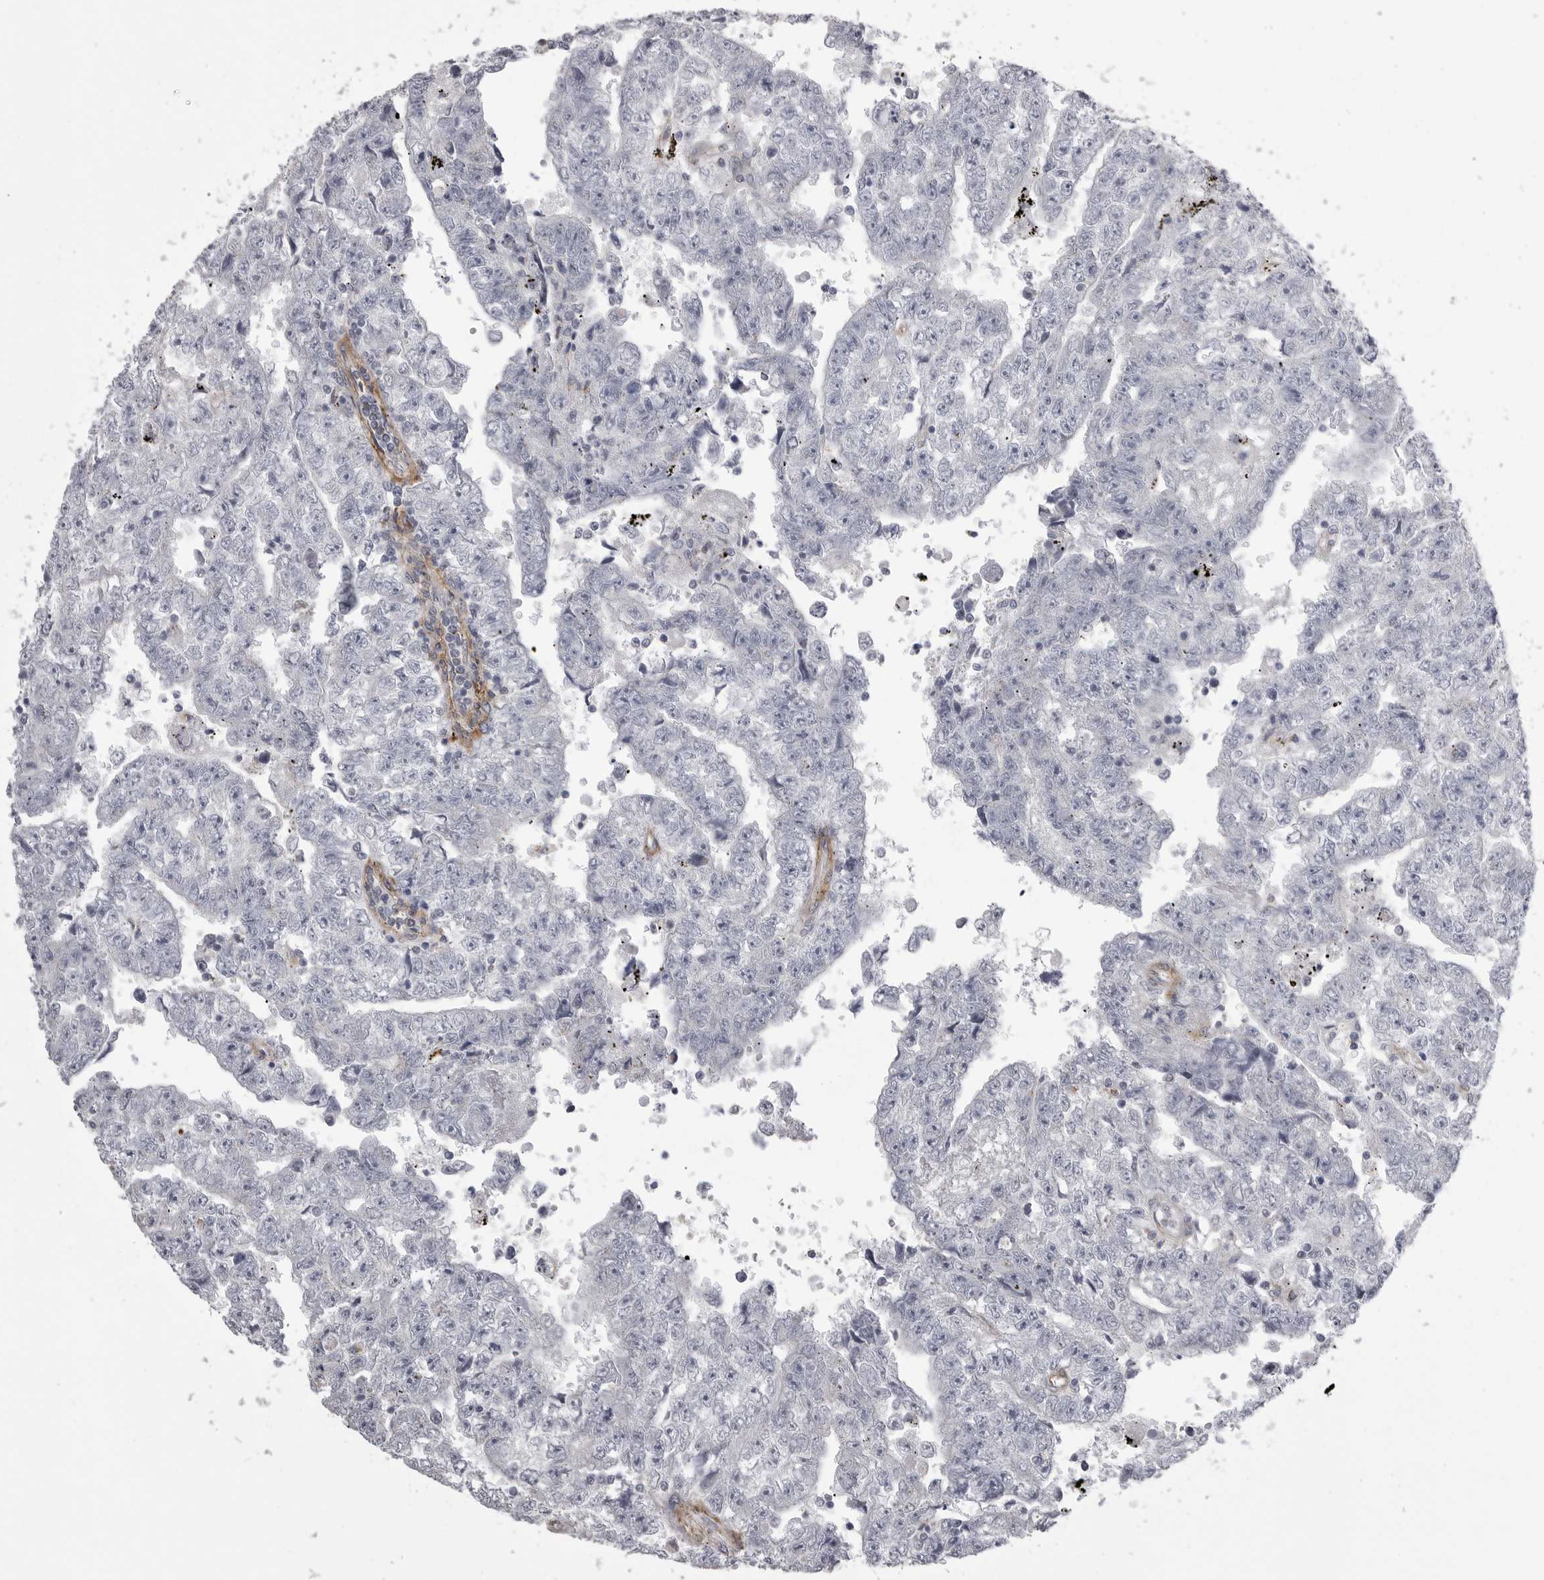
{"staining": {"intensity": "negative", "quantity": "none", "location": "none"}, "tissue": "testis cancer", "cell_type": "Tumor cells", "image_type": "cancer", "snomed": [{"axis": "morphology", "description": "Carcinoma, Embryonal, NOS"}, {"axis": "topography", "description": "Testis"}], "caption": "Human testis cancer (embryonal carcinoma) stained for a protein using immunohistochemistry (IHC) reveals no expression in tumor cells.", "gene": "AOC3", "patient": {"sex": "male", "age": 25}}